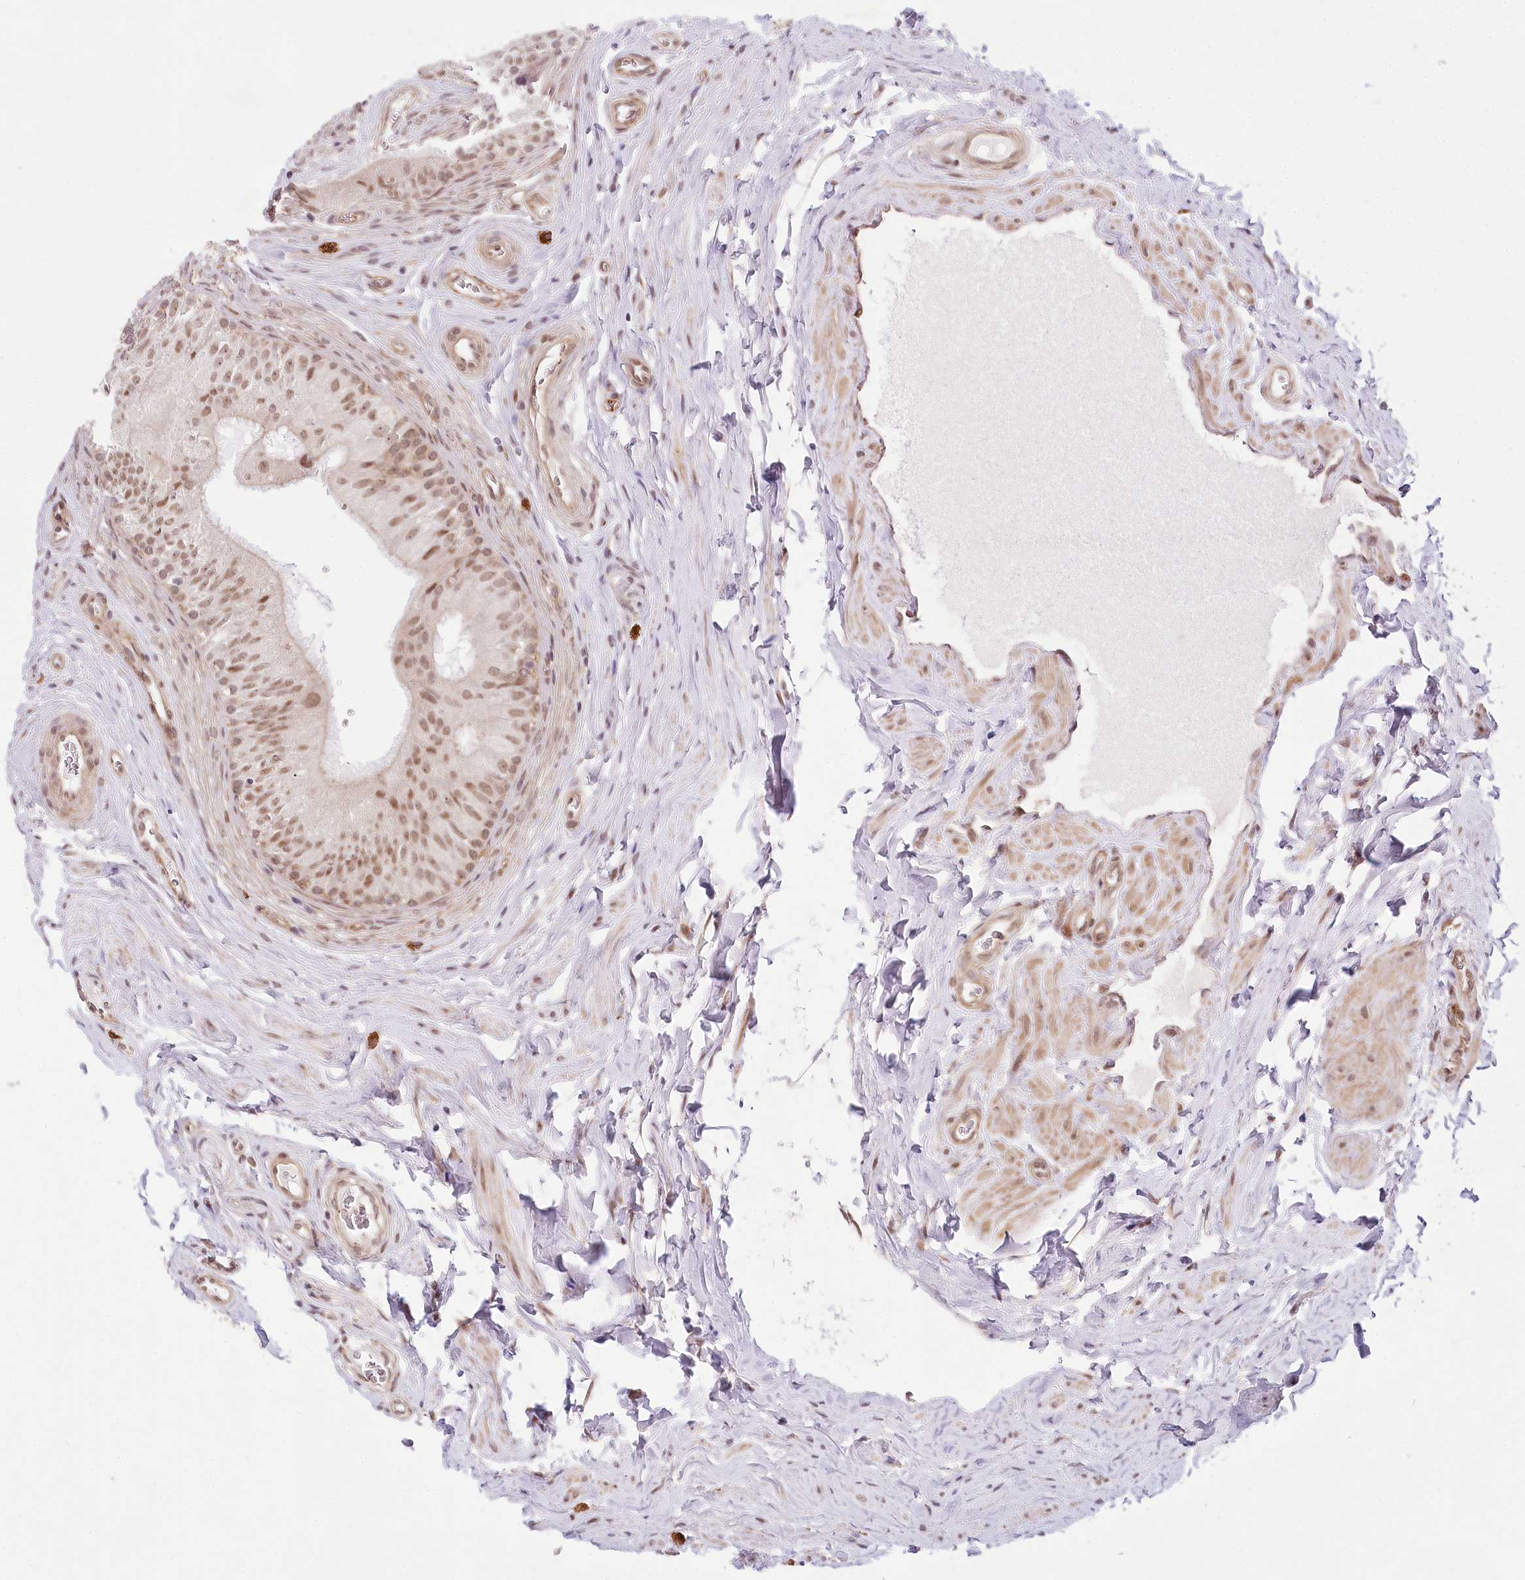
{"staining": {"intensity": "moderate", "quantity": ">75%", "location": "nuclear"}, "tissue": "epididymis", "cell_type": "Glandular cells", "image_type": "normal", "snomed": [{"axis": "morphology", "description": "Normal tissue, NOS"}, {"axis": "topography", "description": "Epididymis"}], "caption": "Immunohistochemical staining of normal human epididymis displays medium levels of moderate nuclear positivity in approximately >75% of glandular cells. (Stains: DAB in brown, nuclei in blue, Microscopy: brightfield microscopy at high magnification).", "gene": "TUBGCP2", "patient": {"sex": "male", "age": 46}}